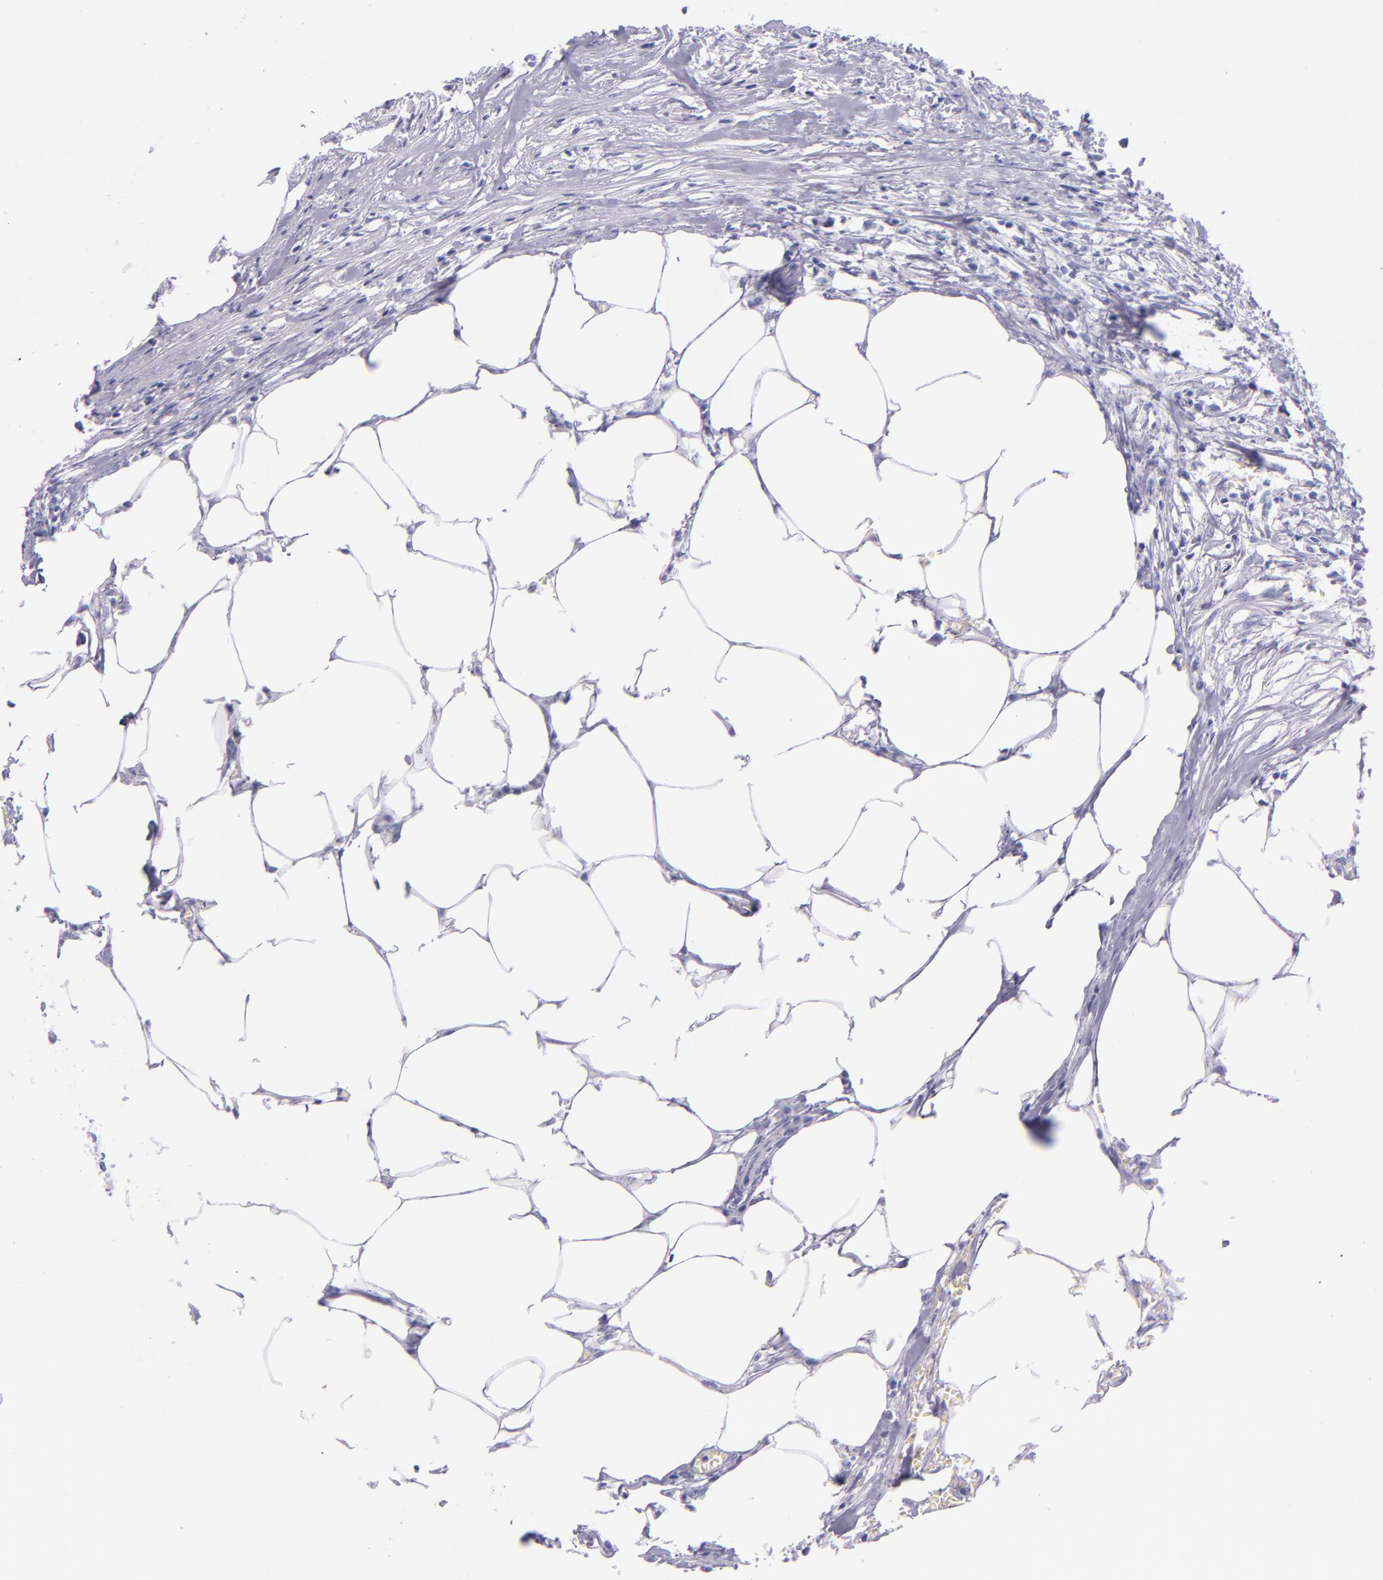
{"staining": {"intensity": "negative", "quantity": "none", "location": "none"}, "tissue": "colorectal cancer", "cell_type": "Tumor cells", "image_type": "cancer", "snomed": [{"axis": "morphology", "description": "Adenocarcinoma, NOS"}, {"axis": "topography", "description": "Colon"}], "caption": "There is no significant staining in tumor cells of colorectal cancer. Brightfield microscopy of IHC stained with DAB (brown) and hematoxylin (blue), captured at high magnification.", "gene": "SFTPB", "patient": {"sex": "male", "age": 55}}